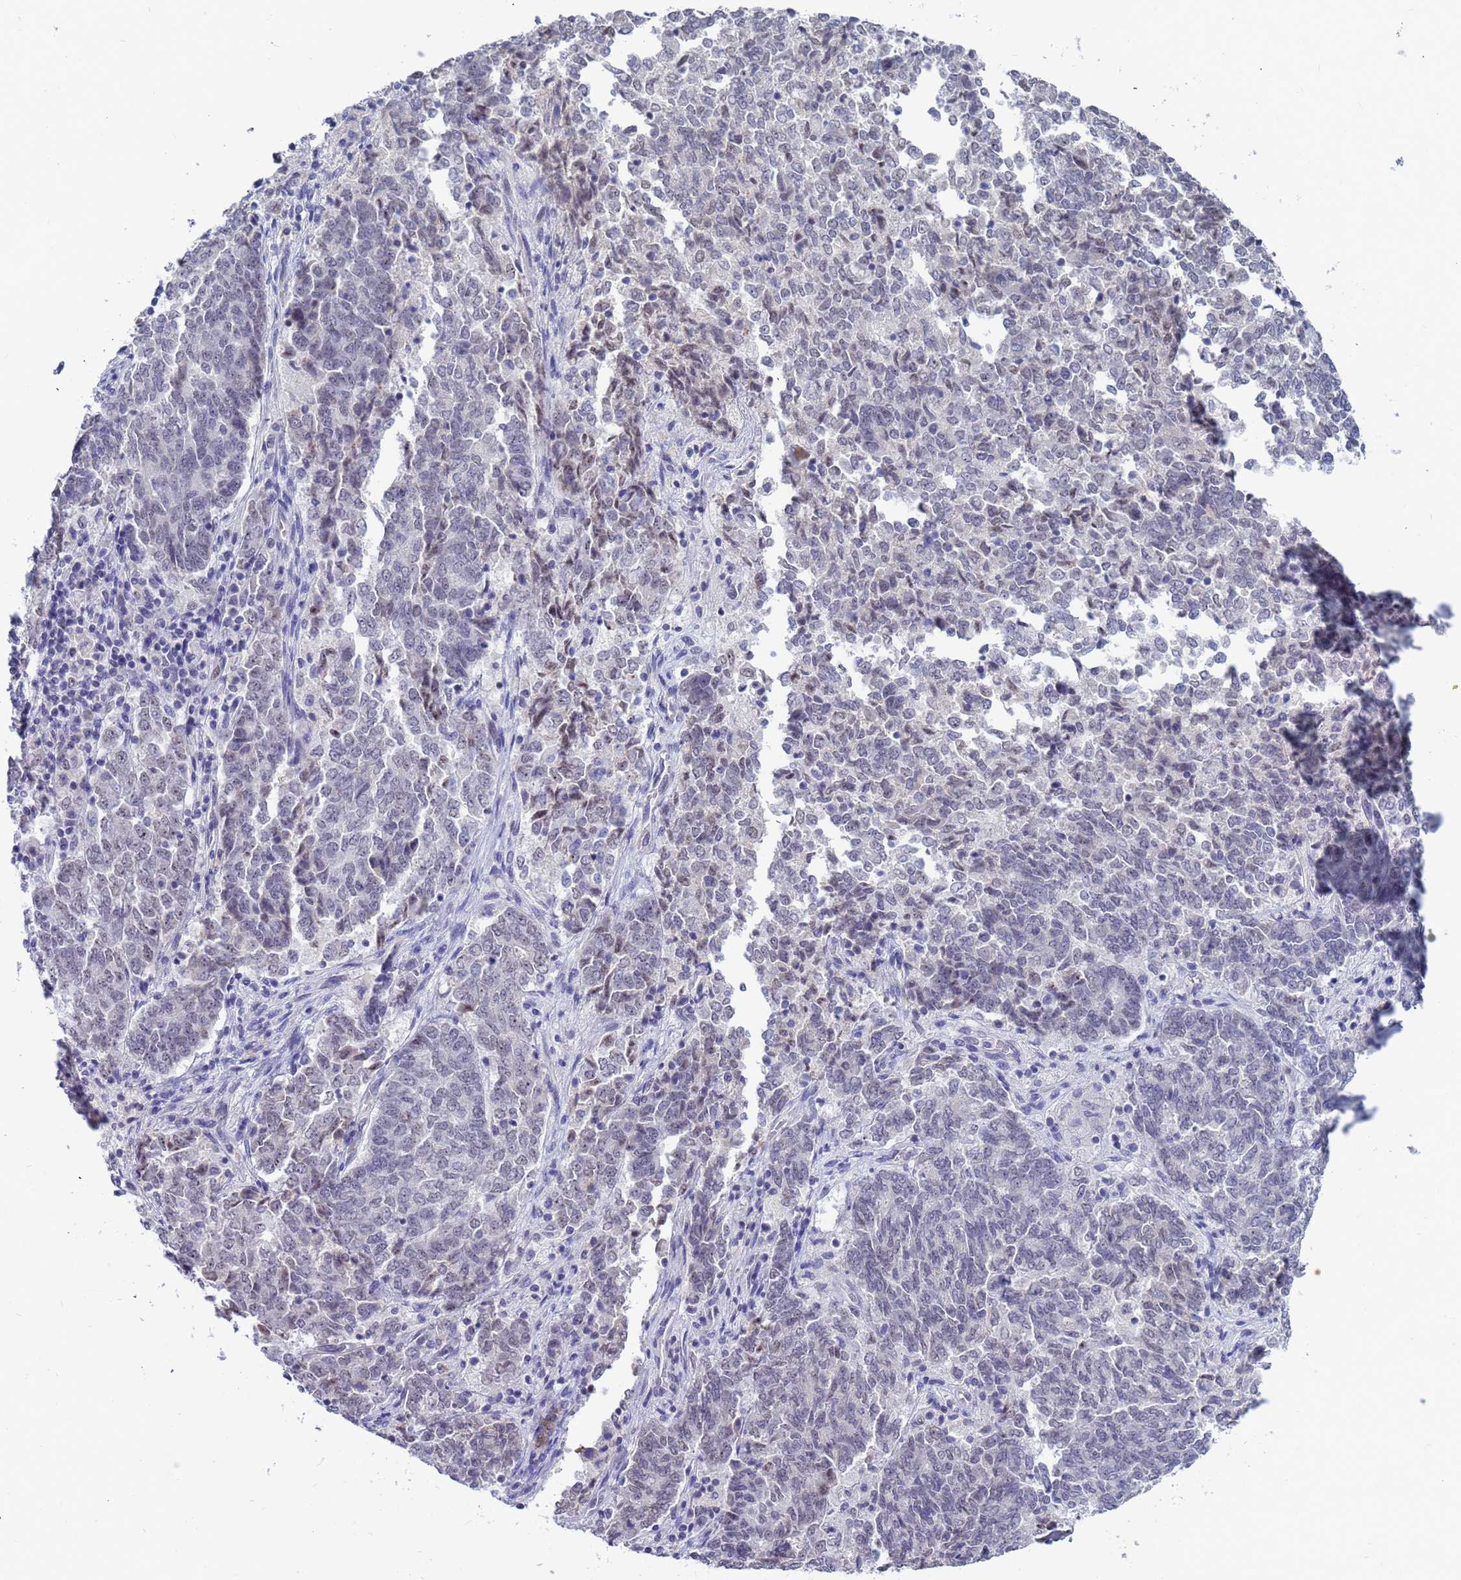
{"staining": {"intensity": "negative", "quantity": "none", "location": "none"}, "tissue": "endometrial cancer", "cell_type": "Tumor cells", "image_type": "cancer", "snomed": [{"axis": "morphology", "description": "Adenocarcinoma, NOS"}, {"axis": "topography", "description": "Endometrium"}], "caption": "Immunohistochemistry (IHC) of endometrial cancer reveals no positivity in tumor cells.", "gene": "CXorf65", "patient": {"sex": "female", "age": 80}}